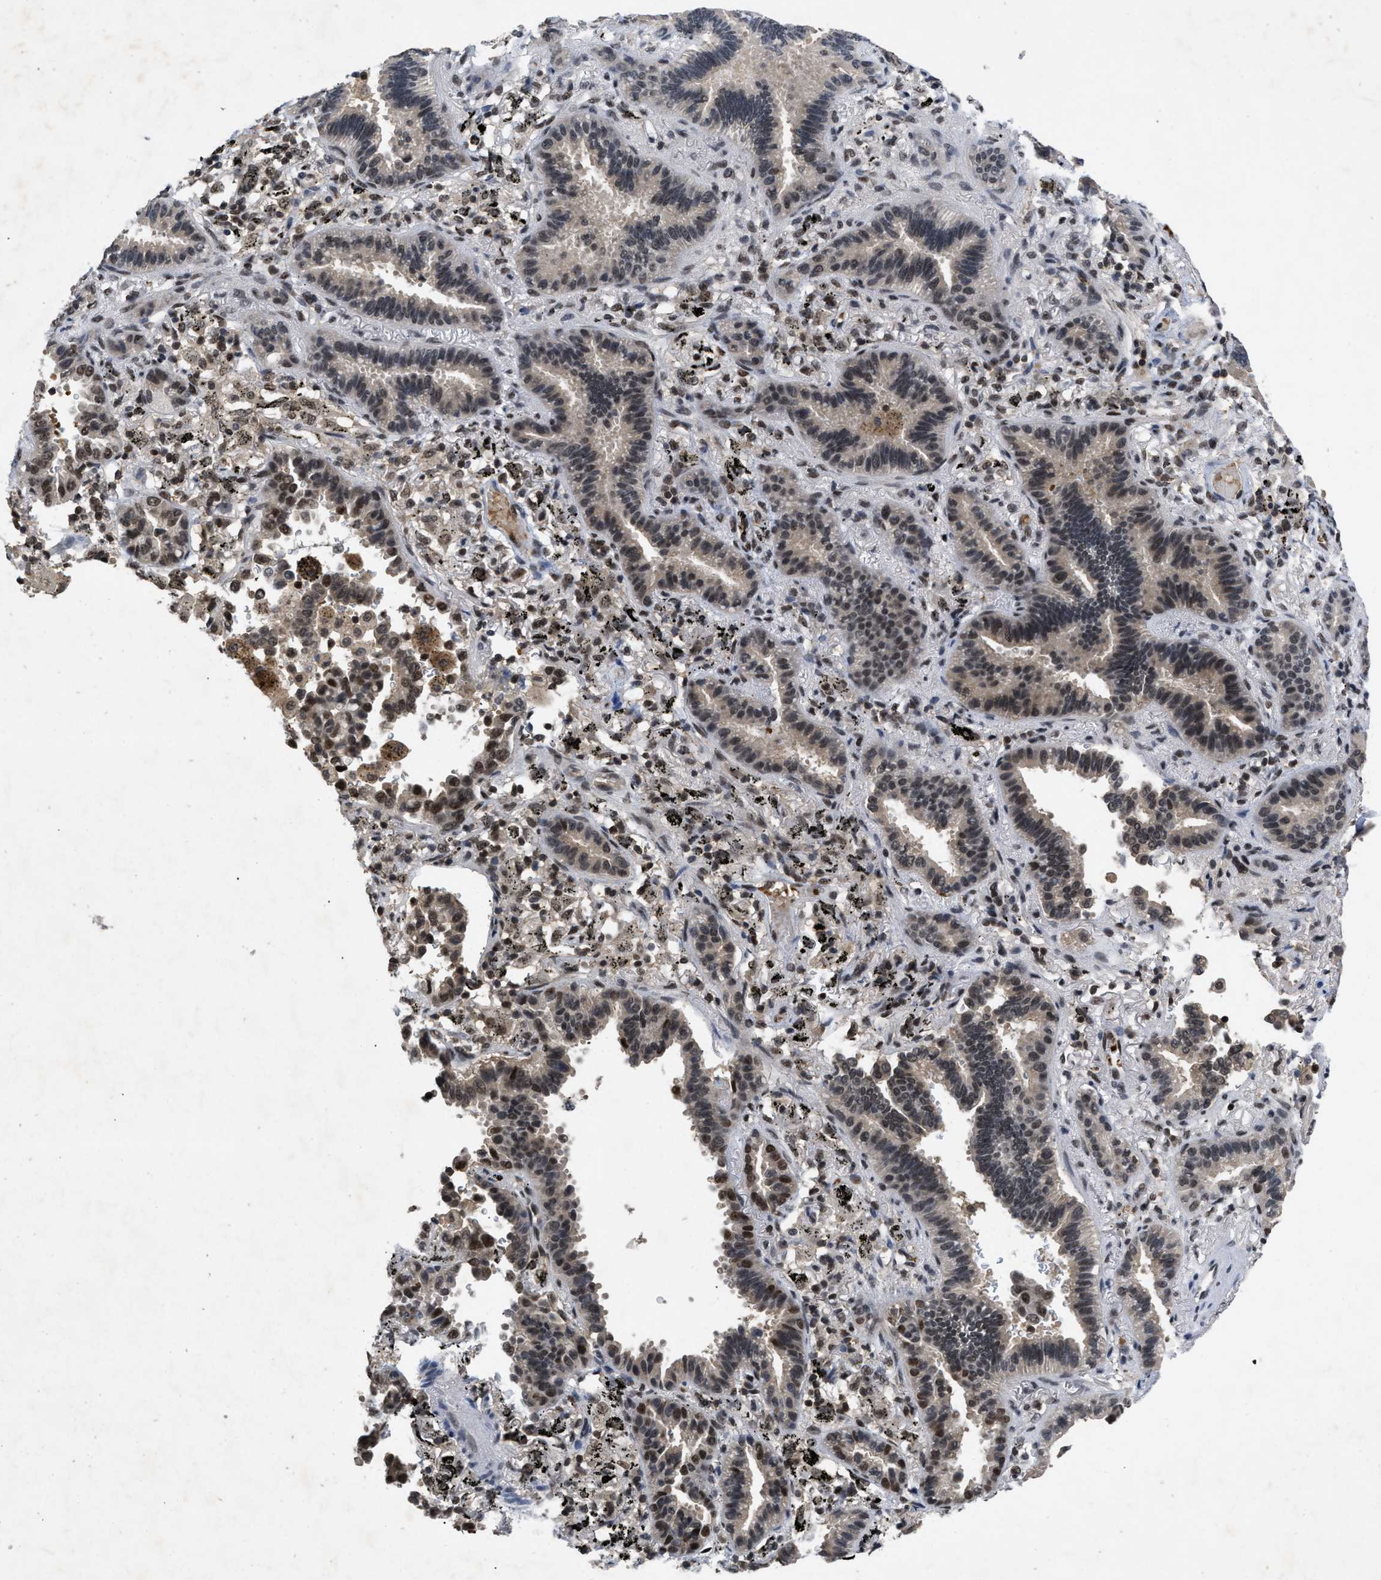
{"staining": {"intensity": "weak", "quantity": "<25%", "location": "nuclear"}, "tissue": "lung cancer", "cell_type": "Tumor cells", "image_type": "cancer", "snomed": [{"axis": "morphology", "description": "Normal tissue, NOS"}, {"axis": "morphology", "description": "Adenocarcinoma, NOS"}, {"axis": "topography", "description": "Lung"}], "caption": "An image of human lung cancer (adenocarcinoma) is negative for staining in tumor cells. (Stains: DAB (3,3'-diaminobenzidine) immunohistochemistry with hematoxylin counter stain, Microscopy: brightfield microscopy at high magnification).", "gene": "ZNF346", "patient": {"sex": "male", "age": 59}}